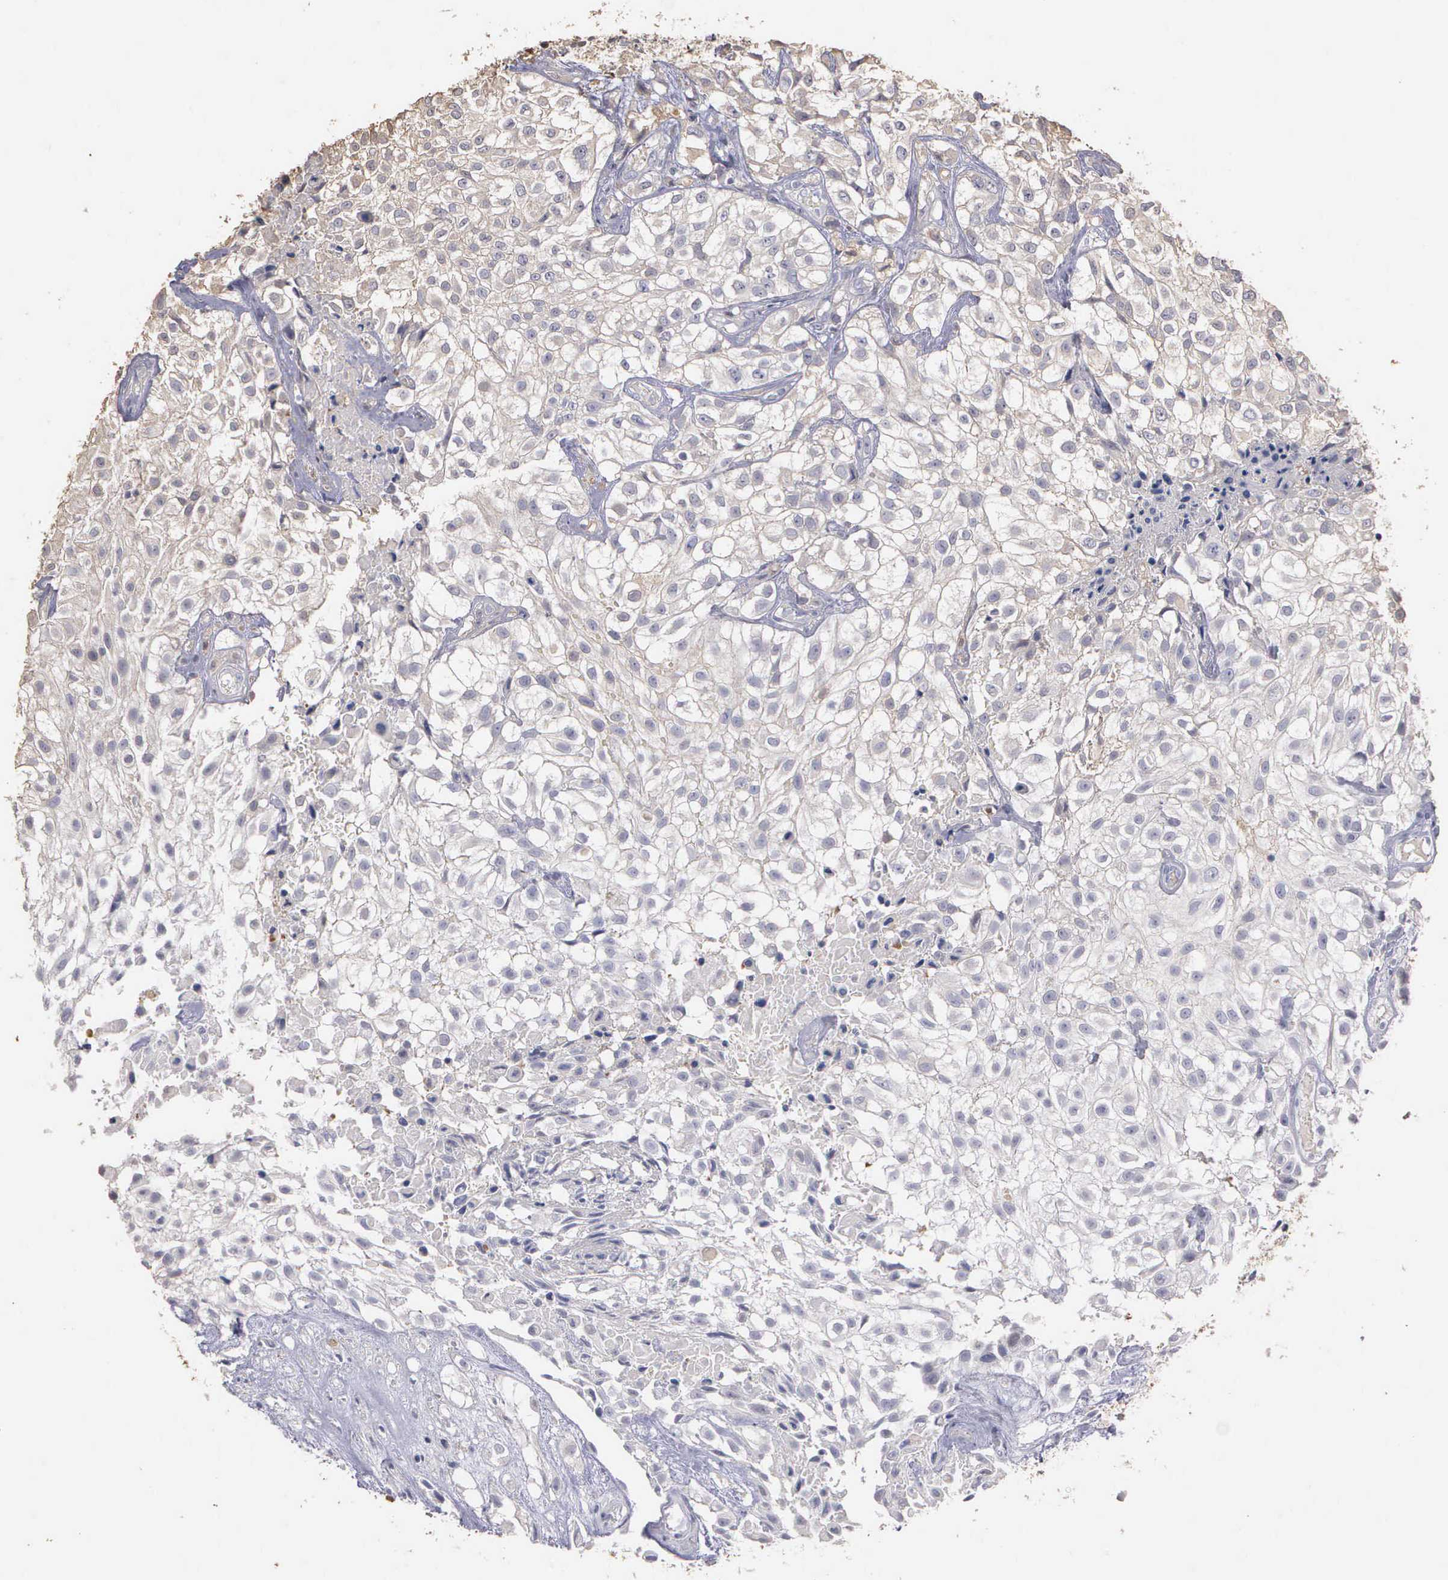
{"staining": {"intensity": "negative", "quantity": "none", "location": "none"}, "tissue": "urothelial cancer", "cell_type": "Tumor cells", "image_type": "cancer", "snomed": [{"axis": "morphology", "description": "Urothelial carcinoma, High grade"}, {"axis": "topography", "description": "Urinary bladder"}], "caption": "Tumor cells are negative for brown protein staining in urothelial cancer. (Brightfield microscopy of DAB (3,3'-diaminobenzidine) immunohistochemistry (IHC) at high magnification).", "gene": "ENO3", "patient": {"sex": "male", "age": 56}}